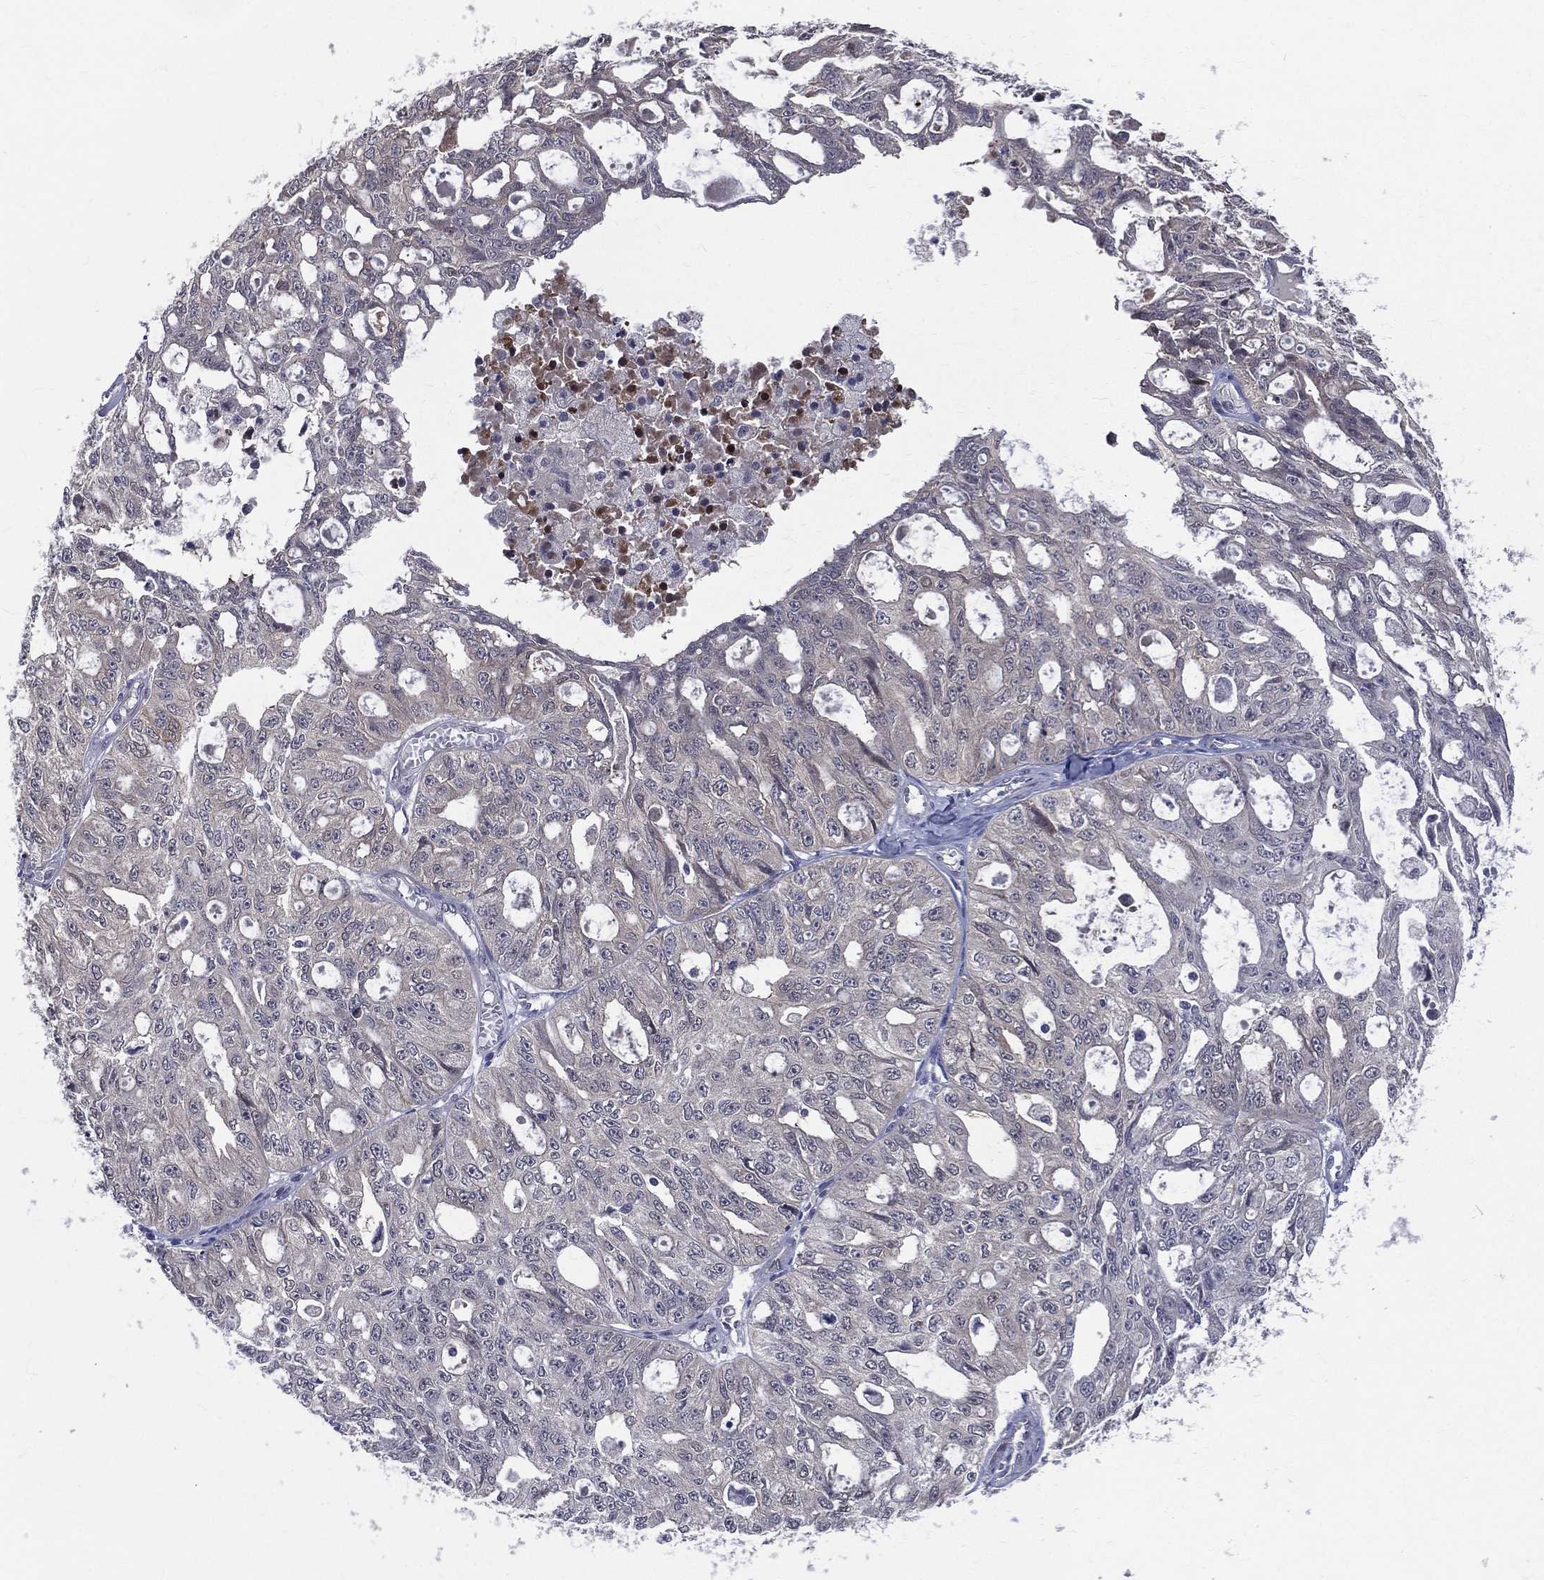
{"staining": {"intensity": "negative", "quantity": "none", "location": "none"}, "tissue": "ovarian cancer", "cell_type": "Tumor cells", "image_type": "cancer", "snomed": [{"axis": "morphology", "description": "Carcinoma, endometroid"}, {"axis": "topography", "description": "Ovary"}], "caption": "Tumor cells show no significant staining in ovarian cancer. (DAB (3,3'-diaminobenzidine) IHC with hematoxylin counter stain).", "gene": "DLG4", "patient": {"sex": "female", "age": 65}}